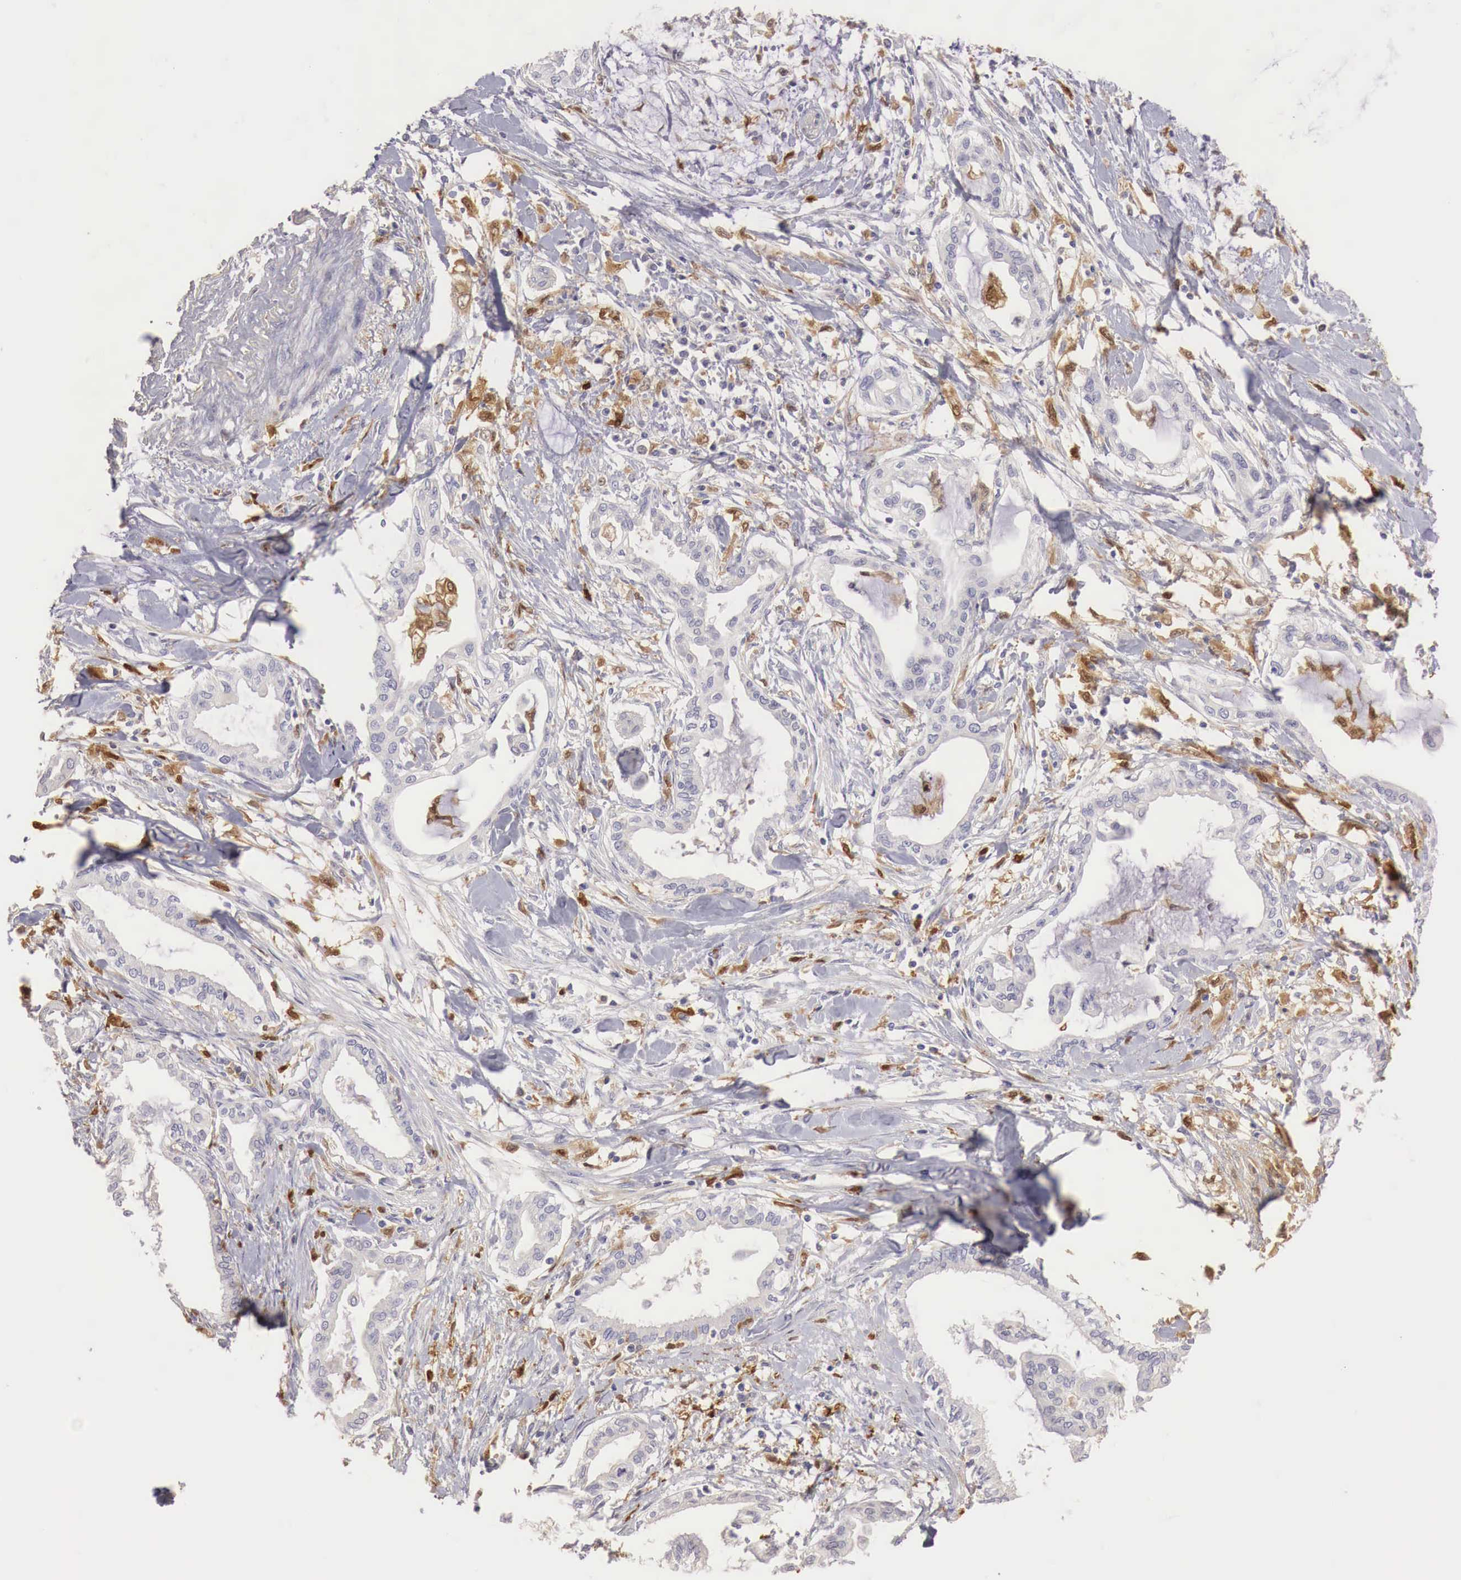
{"staining": {"intensity": "negative", "quantity": "none", "location": "none"}, "tissue": "pancreatic cancer", "cell_type": "Tumor cells", "image_type": "cancer", "snomed": [{"axis": "morphology", "description": "Adenocarcinoma, NOS"}, {"axis": "topography", "description": "Pancreas"}], "caption": "Photomicrograph shows no protein staining in tumor cells of adenocarcinoma (pancreatic) tissue.", "gene": "RENBP", "patient": {"sex": "female", "age": 64}}